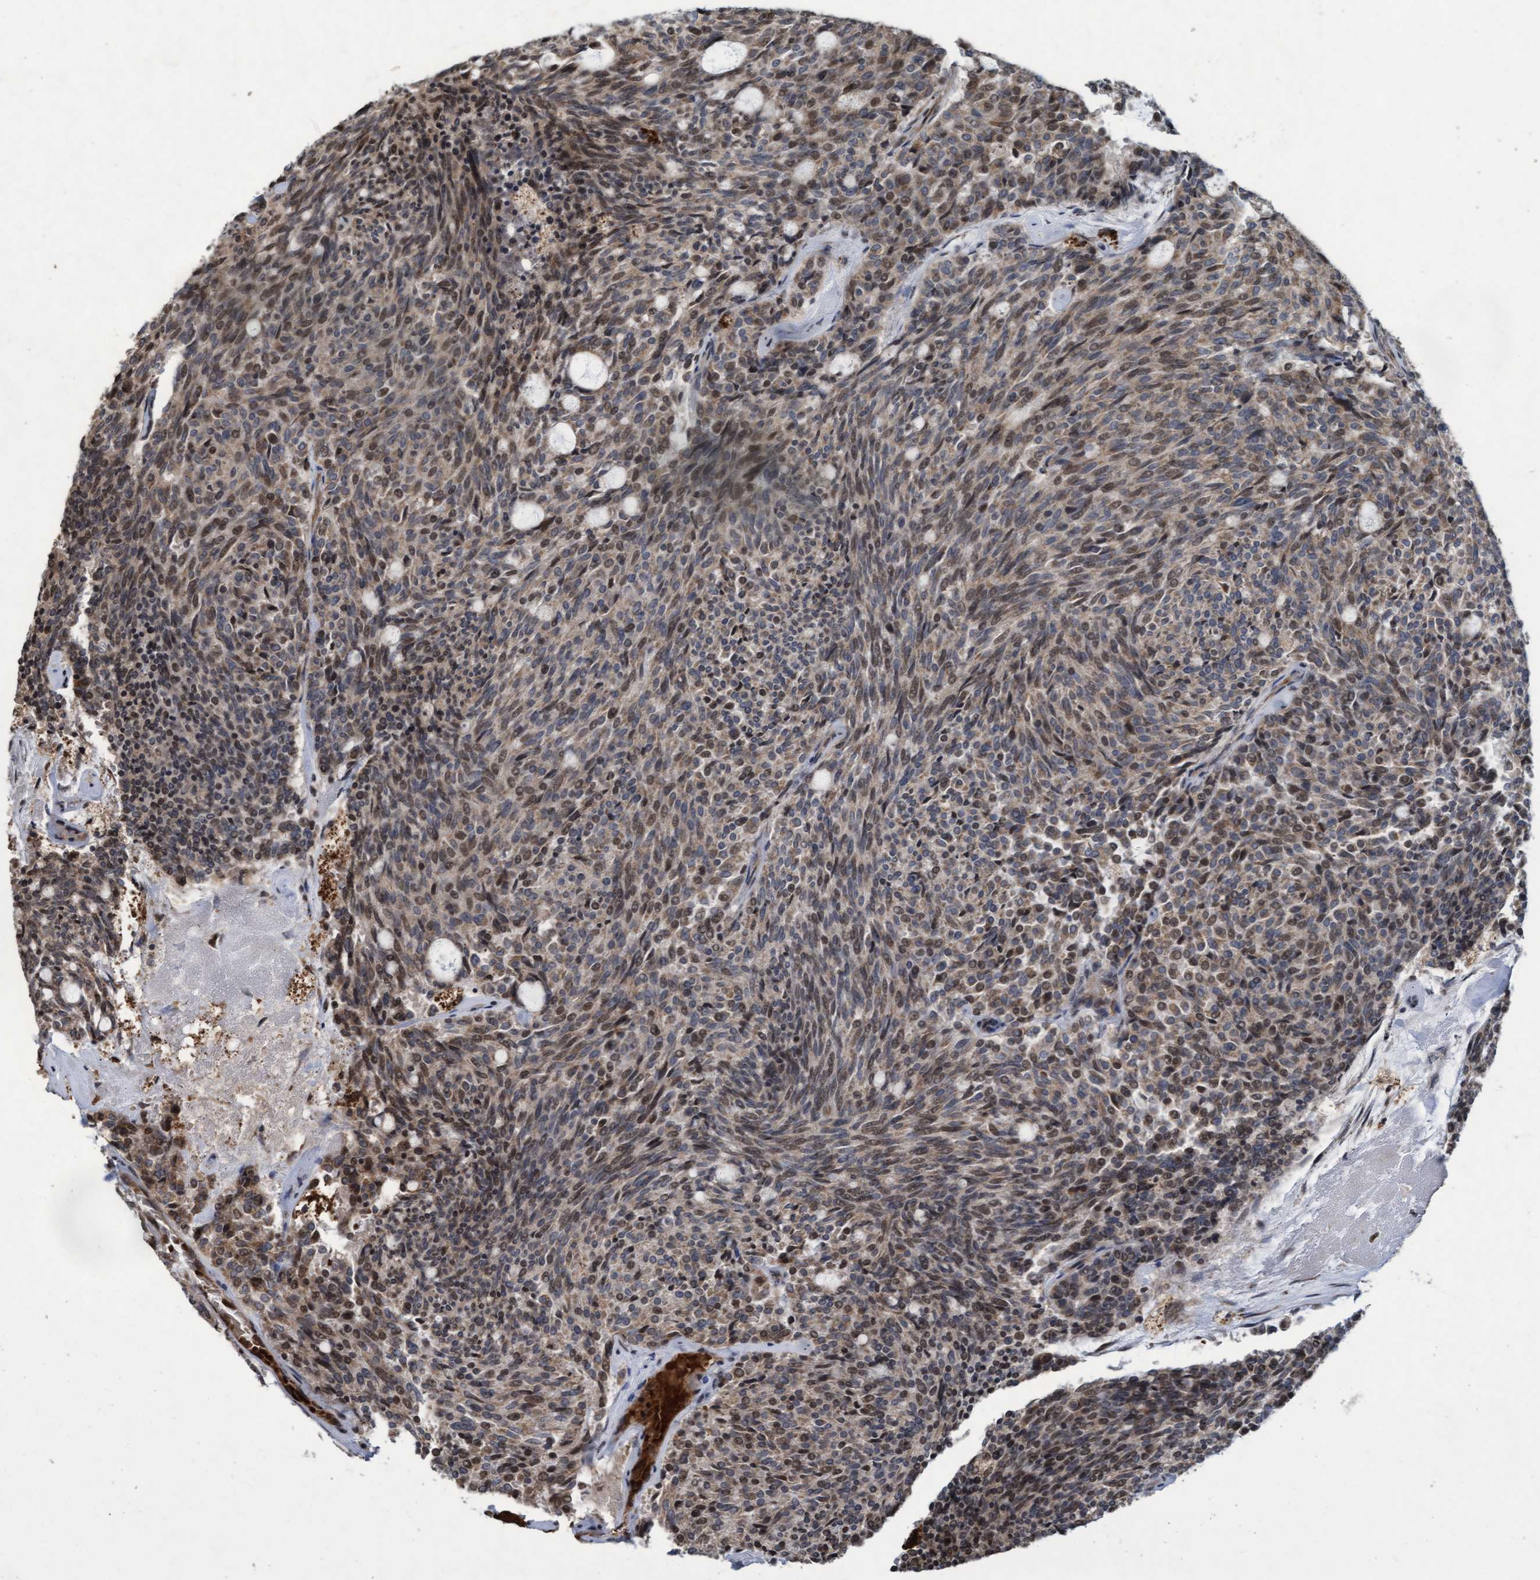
{"staining": {"intensity": "weak", "quantity": "25%-75%", "location": "cytoplasmic/membranous,nuclear"}, "tissue": "carcinoid", "cell_type": "Tumor cells", "image_type": "cancer", "snomed": [{"axis": "morphology", "description": "Carcinoid, malignant, NOS"}, {"axis": "topography", "description": "Pancreas"}], "caption": "Immunohistochemical staining of carcinoid (malignant) exhibits low levels of weak cytoplasmic/membranous and nuclear expression in about 25%-75% of tumor cells.", "gene": "KCNC2", "patient": {"sex": "female", "age": 54}}